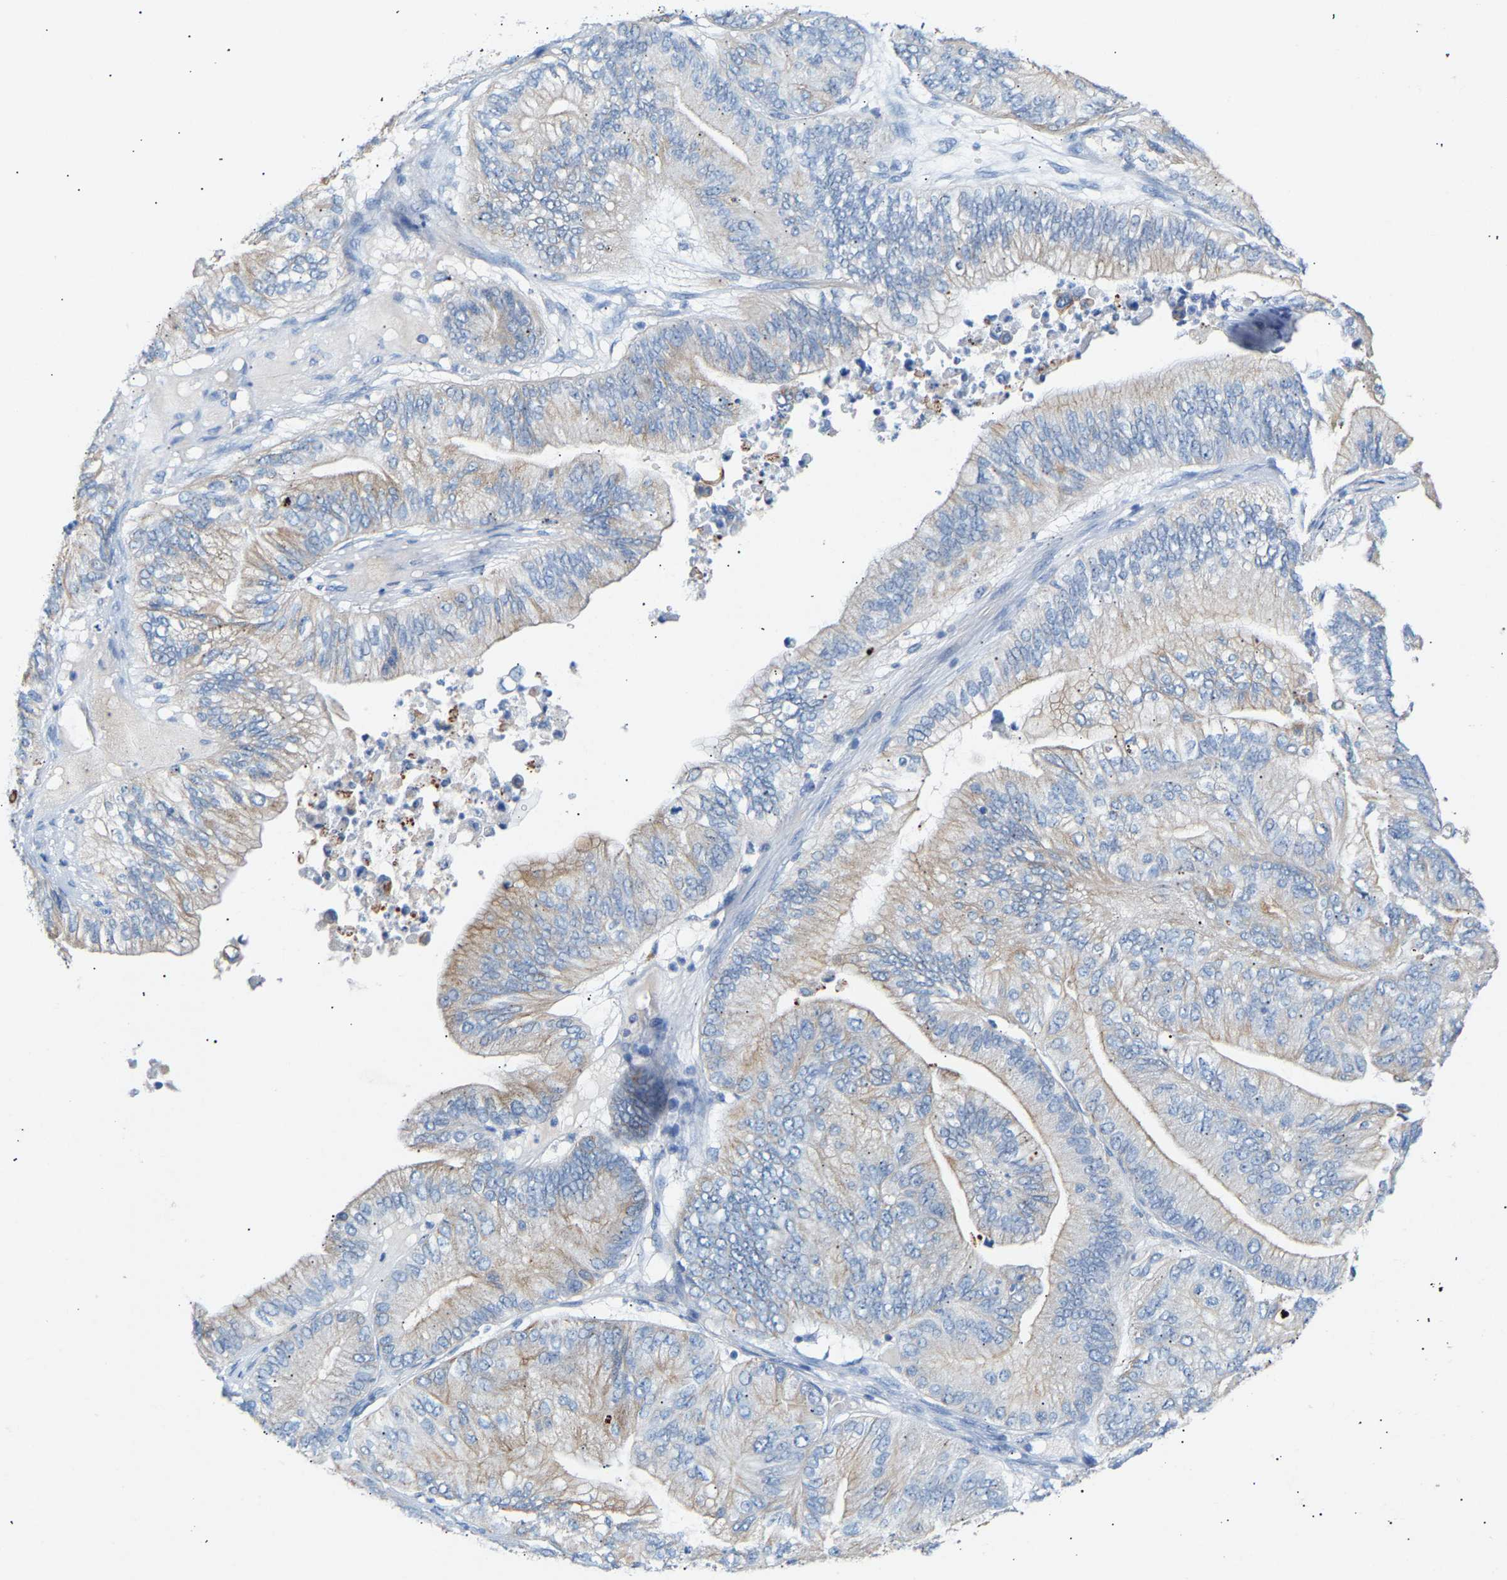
{"staining": {"intensity": "weak", "quantity": "25%-75%", "location": "cytoplasmic/membranous"}, "tissue": "ovarian cancer", "cell_type": "Tumor cells", "image_type": "cancer", "snomed": [{"axis": "morphology", "description": "Cystadenocarcinoma, mucinous, NOS"}, {"axis": "topography", "description": "Ovary"}], "caption": "About 25%-75% of tumor cells in ovarian mucinous cystadenocarcinoma show weak cytoplasmic/membranous protein positivity as visualized by brown immunohistochemical staining.", "gene": "PEX1", "patient": {"sex": "female", "age": 61}}